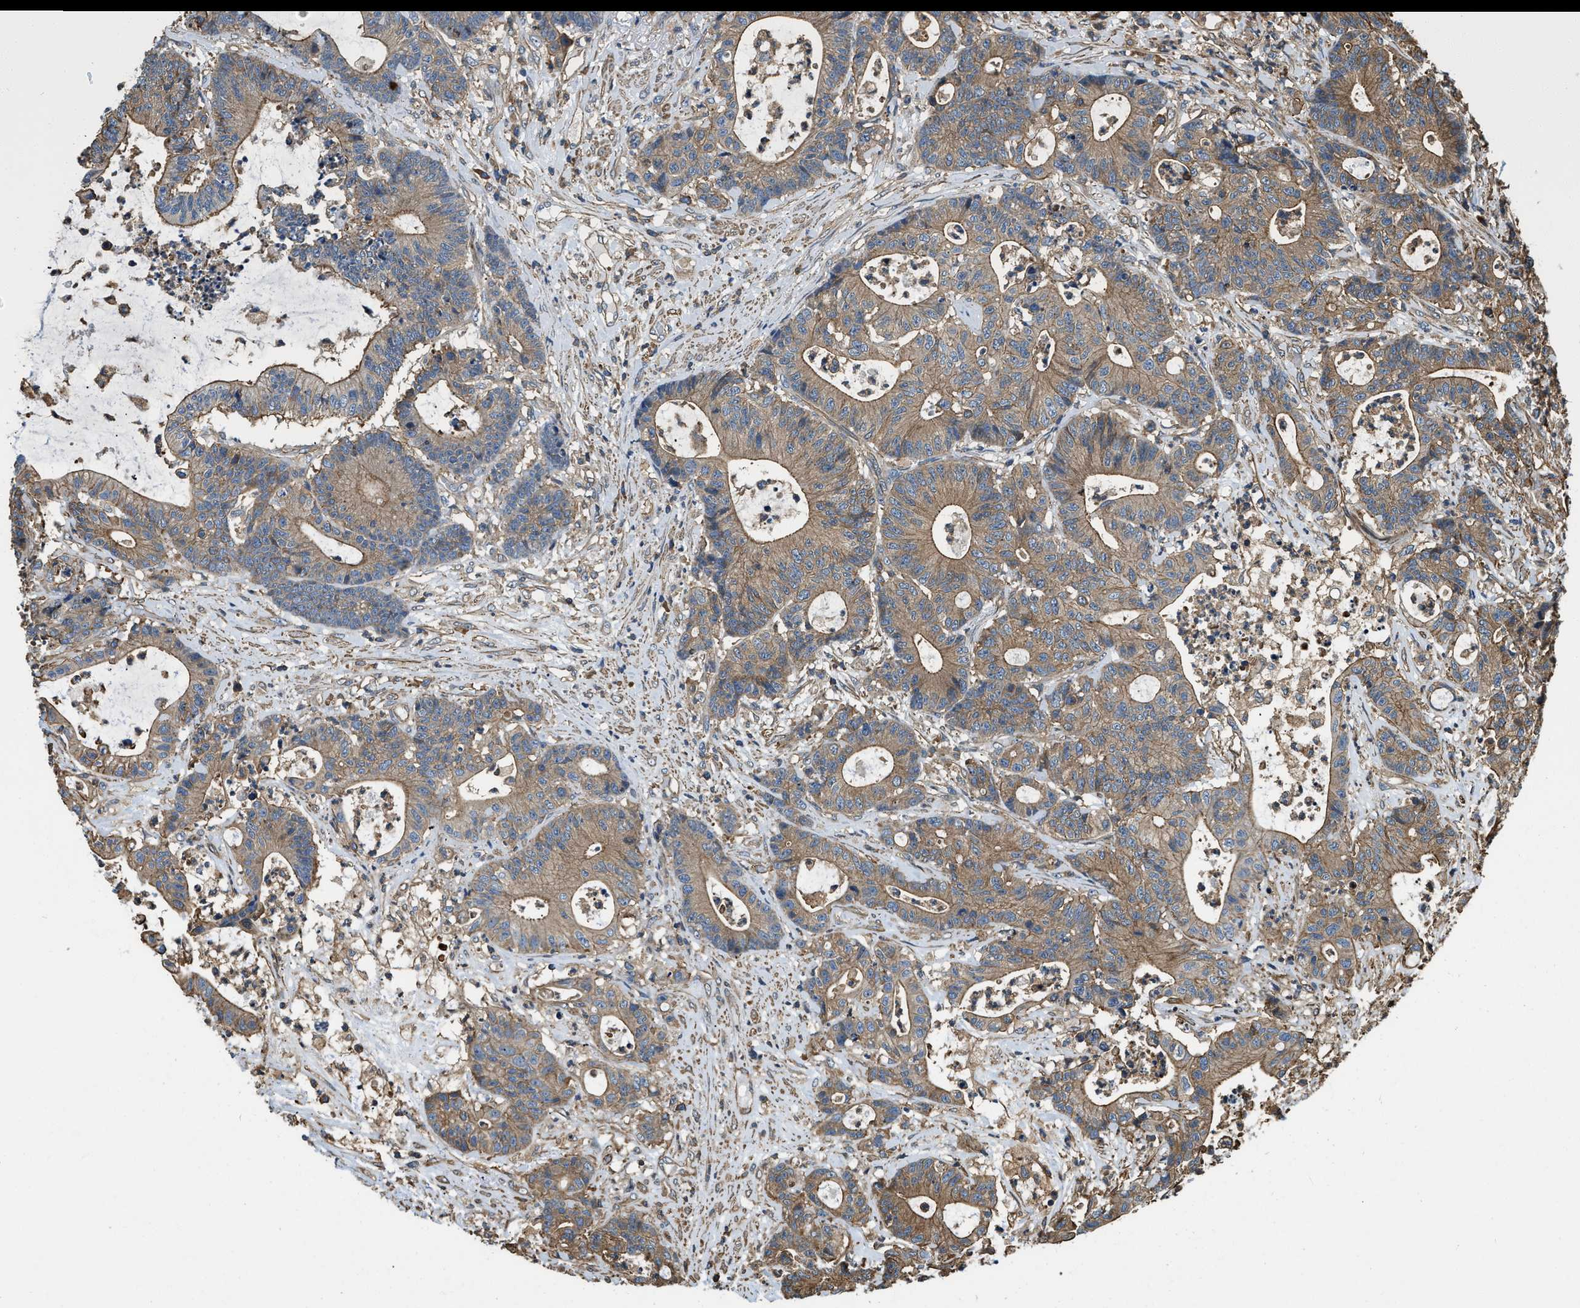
{"staining": {"intensity": "moderate", "quantity": ">75%", "location": "cytoplasmic/membranous"}, "tissue": "colorectal cancer", "cell_type": "Tumor cells", "image_type": "cancer", "snomed": [{"axis": "morphology", "description": "Adenocarcinoma, NOS"}, {"axis": "topography", "description": "Colon"}], "caption": "Moderate cytoplasmic/membranous protein expression is seen in approximately >75% of tumor cells in colorectal cancer.", "gene": "YARS1", "patient": {"sex": "female", "age": 84}}